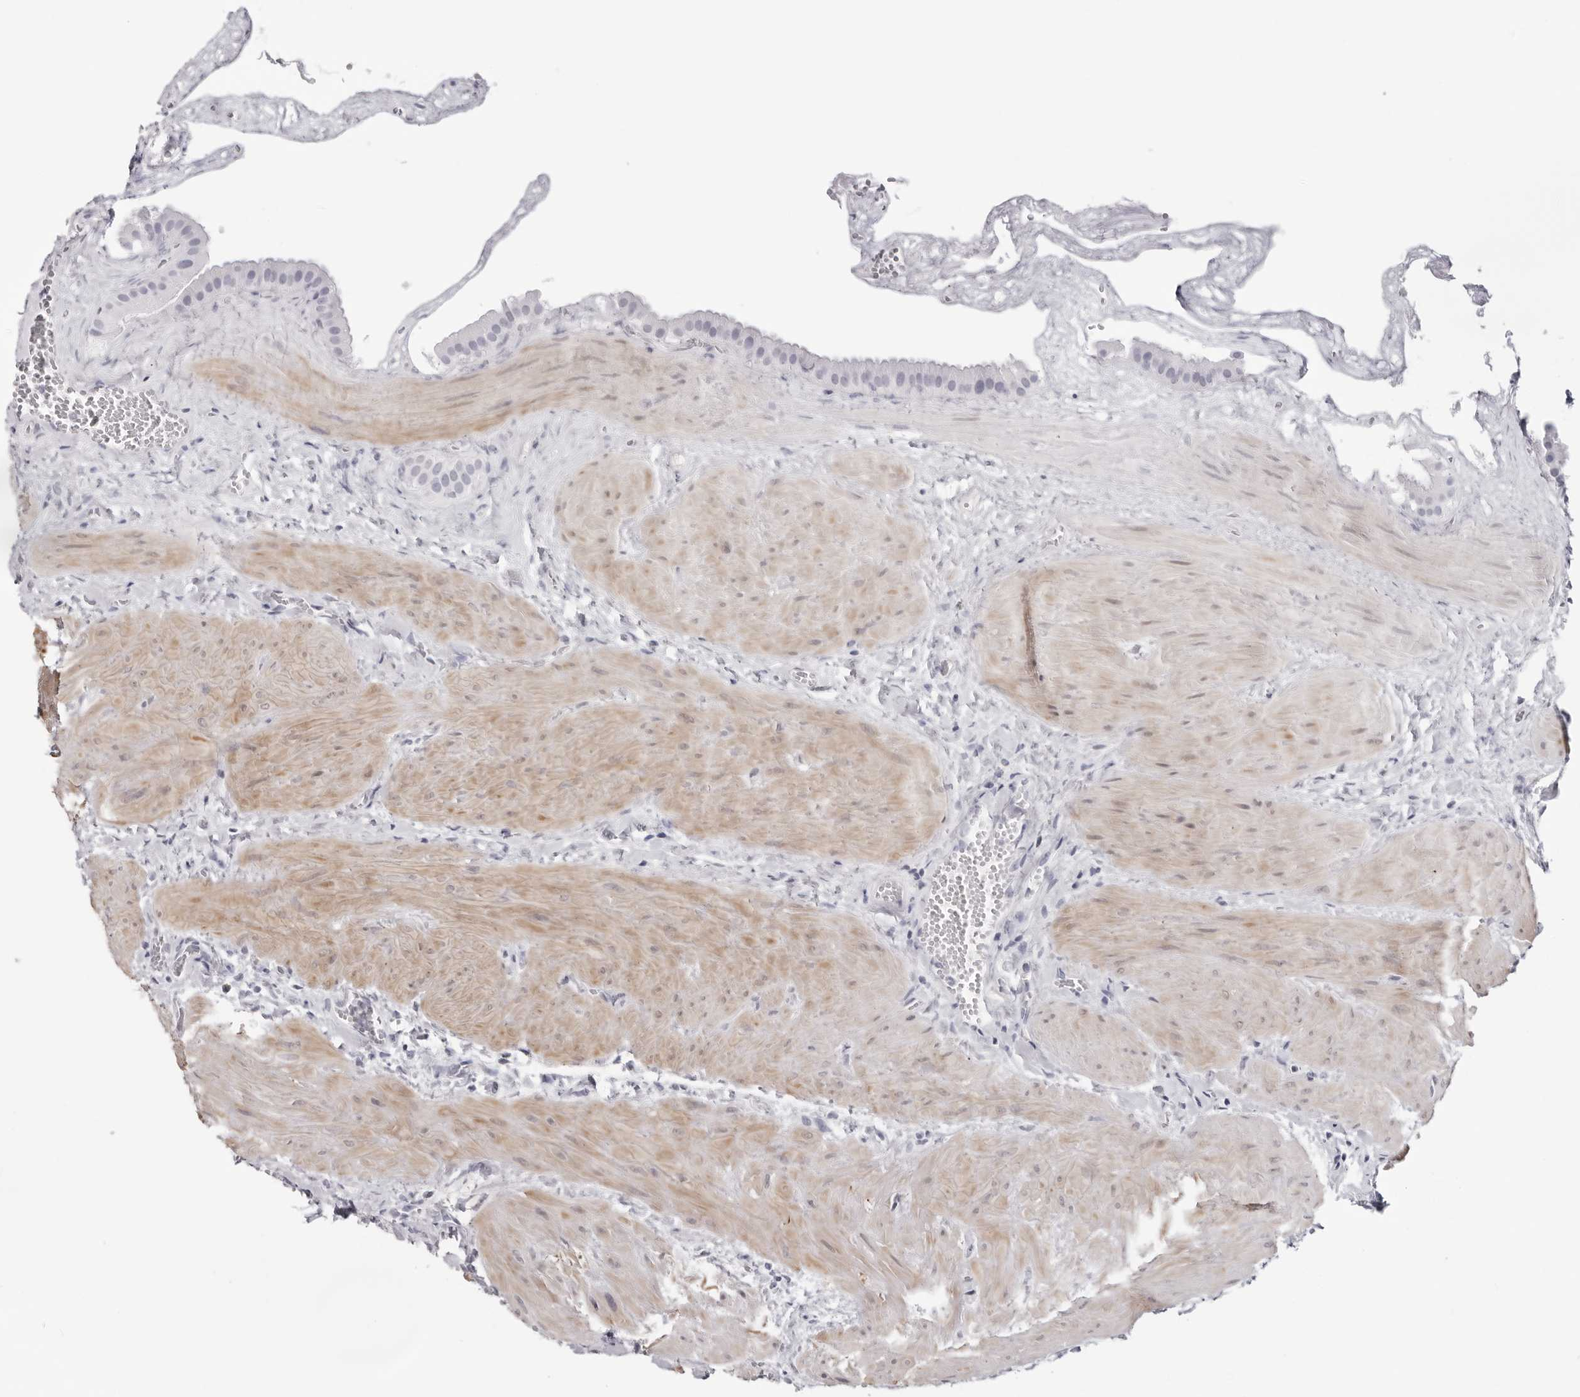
{"staining": {"intensity": "negative", "quantity": "none", "location": "none"}, "tissue": "gallbladder", "cell_type": "Glandular cells", "image_type": "normal", "snomed": [{"axis": "morphology", "description": "Normal tissue, NOS"}, {"axis": "topography", "description": "Gallbladder"}], "caption": "This is an IHC histopathology image of normal human gallbladder. There is no expression in glandular cells.", "gene": "INSL3", "patient": {"sex": "male", "age": 55}}